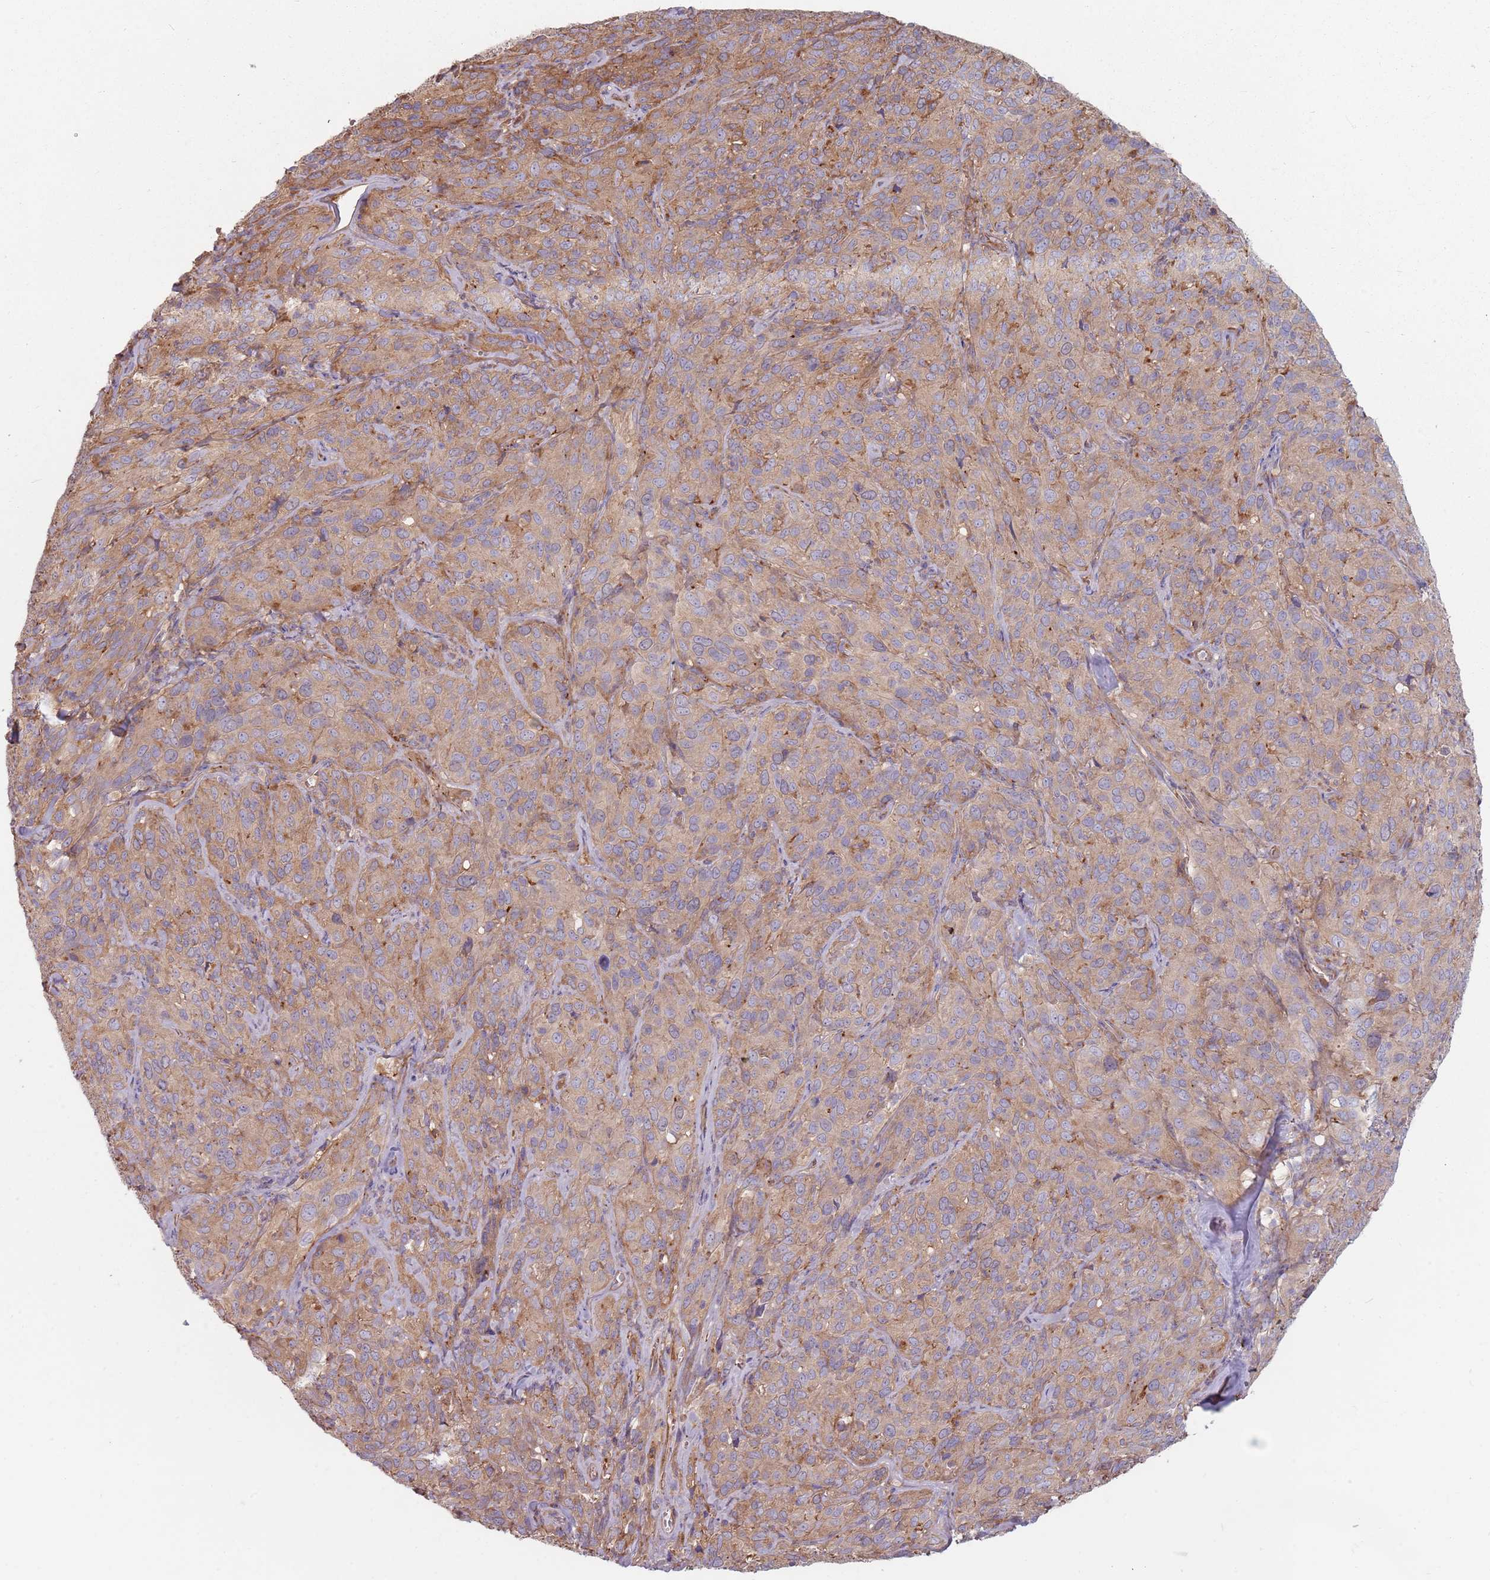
{"staining": {"intensity": "weak", "quantity": "25%-75%", "location": "cytoplasmic/membranous"}, "tissue": "cervical cancer", "cell_type": "Tumor cells", "image_type": "cancer", "snomed": [{"axis": "morphology", "description": "Squamous cell carcinoma, NOS"}, {"axis": "topography", "description": "Cervix"}], "caption": "Protein staining exhibits weak cytoplasmic/membranous staining in approximately 25%-75% of tumor cells in cervical cancer (squamous cell carcinoma). Using DAB (3,3'-diaminobenzidine) (brown) and hematoxylin (blue) stains, captured at high magnification using brightfield microscopy.", "gene": "SPDL1", "patient": {"sex": "female", "age": 51}}